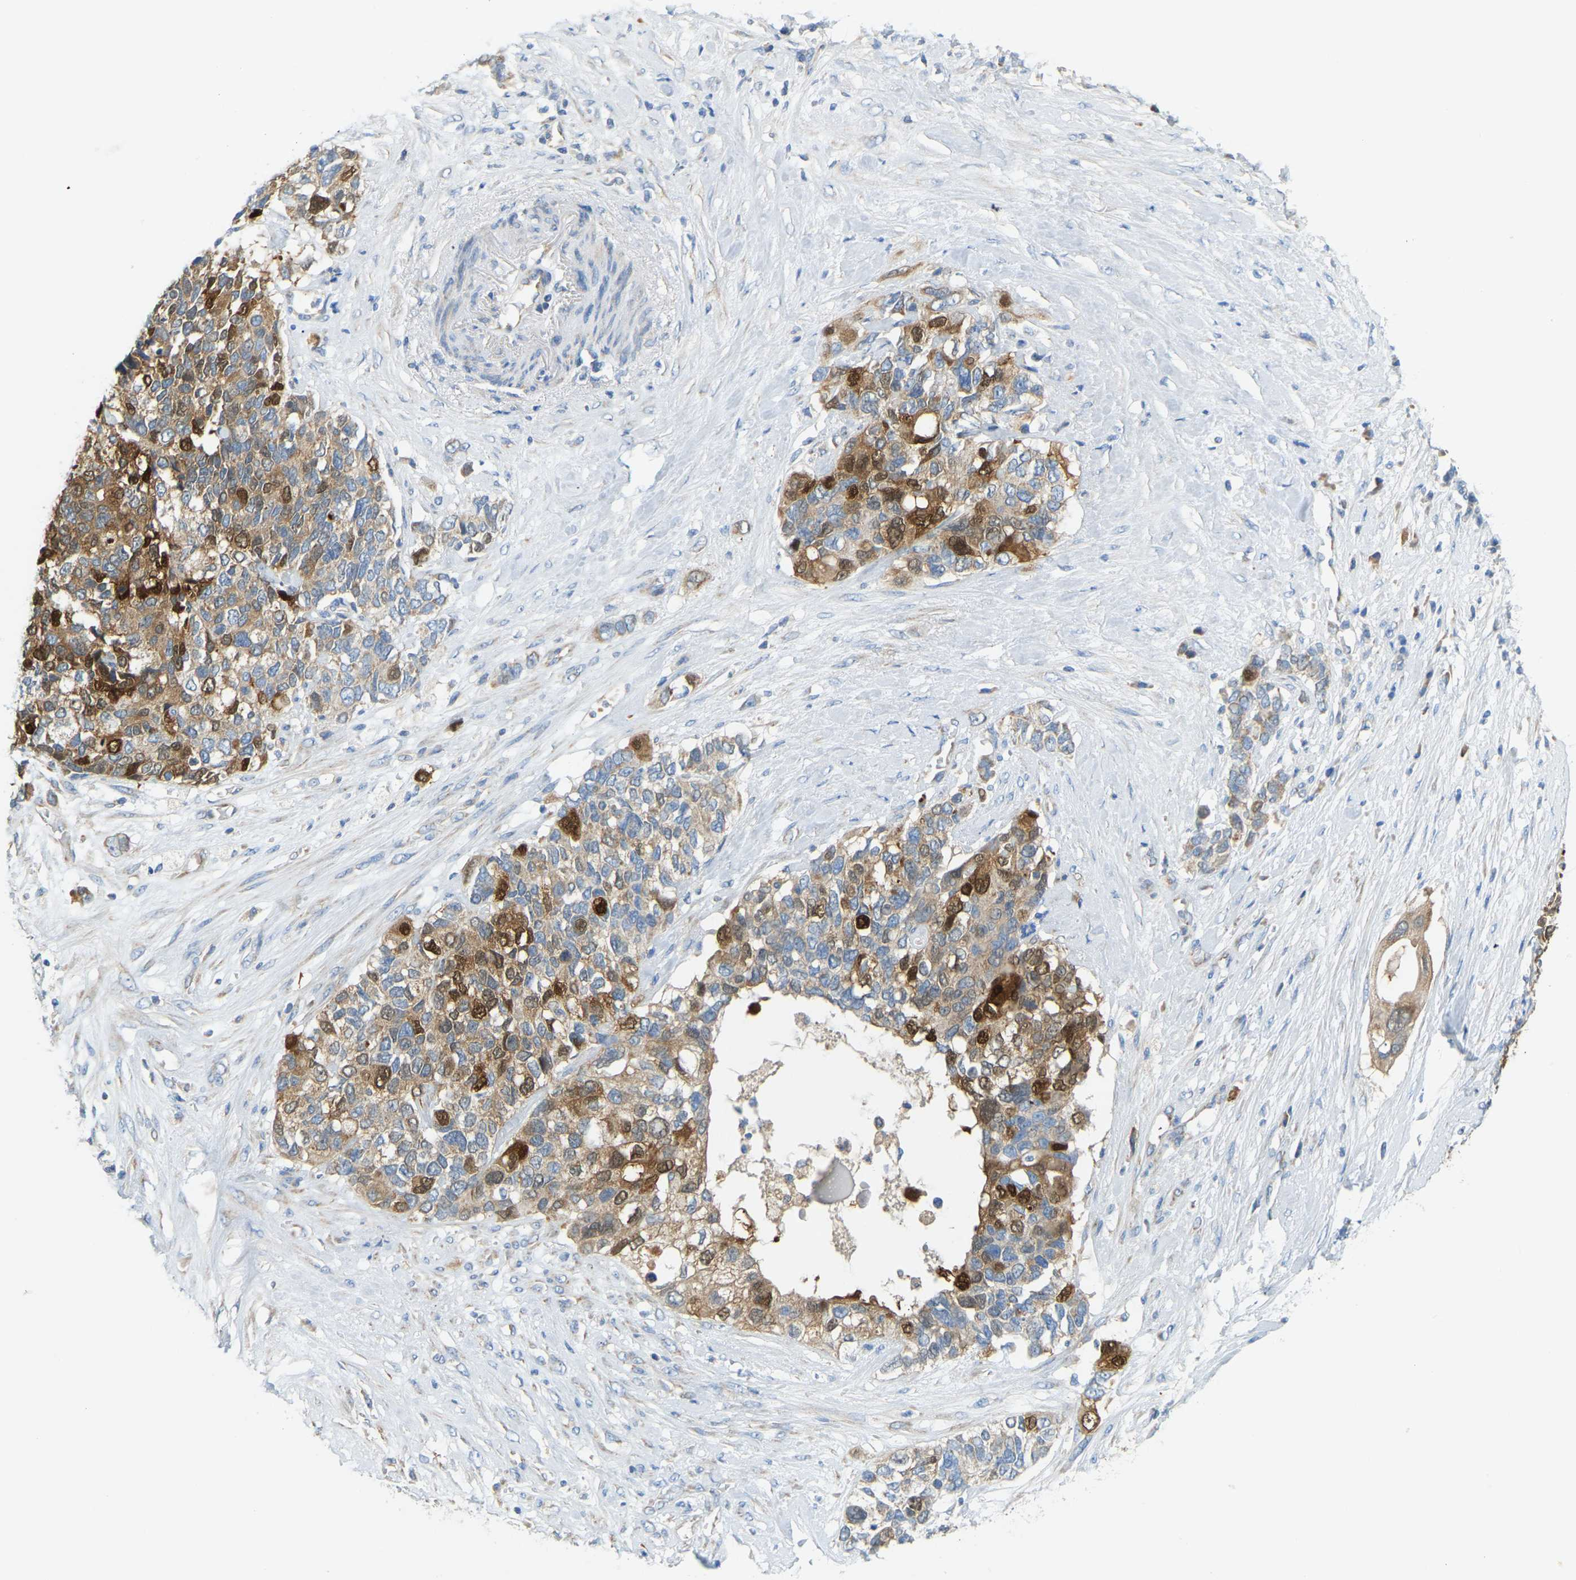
{"staining": {"intensity": "strong", "quantity": ">75%", "location": "cytoplasmic/membranous,nuclear"}, "tissue": "pancreatic cancer", "cell_type": "Tumor cells", "image_type": "cancer", "snomed": [{"axis": "morphology", "description": "Adenocarcinoma, NOS"}, {"axis": "topography", "description": "Pancreas"}], "caption": "Pancreatic cancer (adenocarcinoma) tissue shows strong cytoplasmic/membranous and nuclear positivity in about >75% of tumor cells Using DAB (brown) and hematoxylin (blue) stains, captured at high magnification using brightfield microscopy.", "gene": "GDA", "patient": {"sex": "female", "age": 56}}